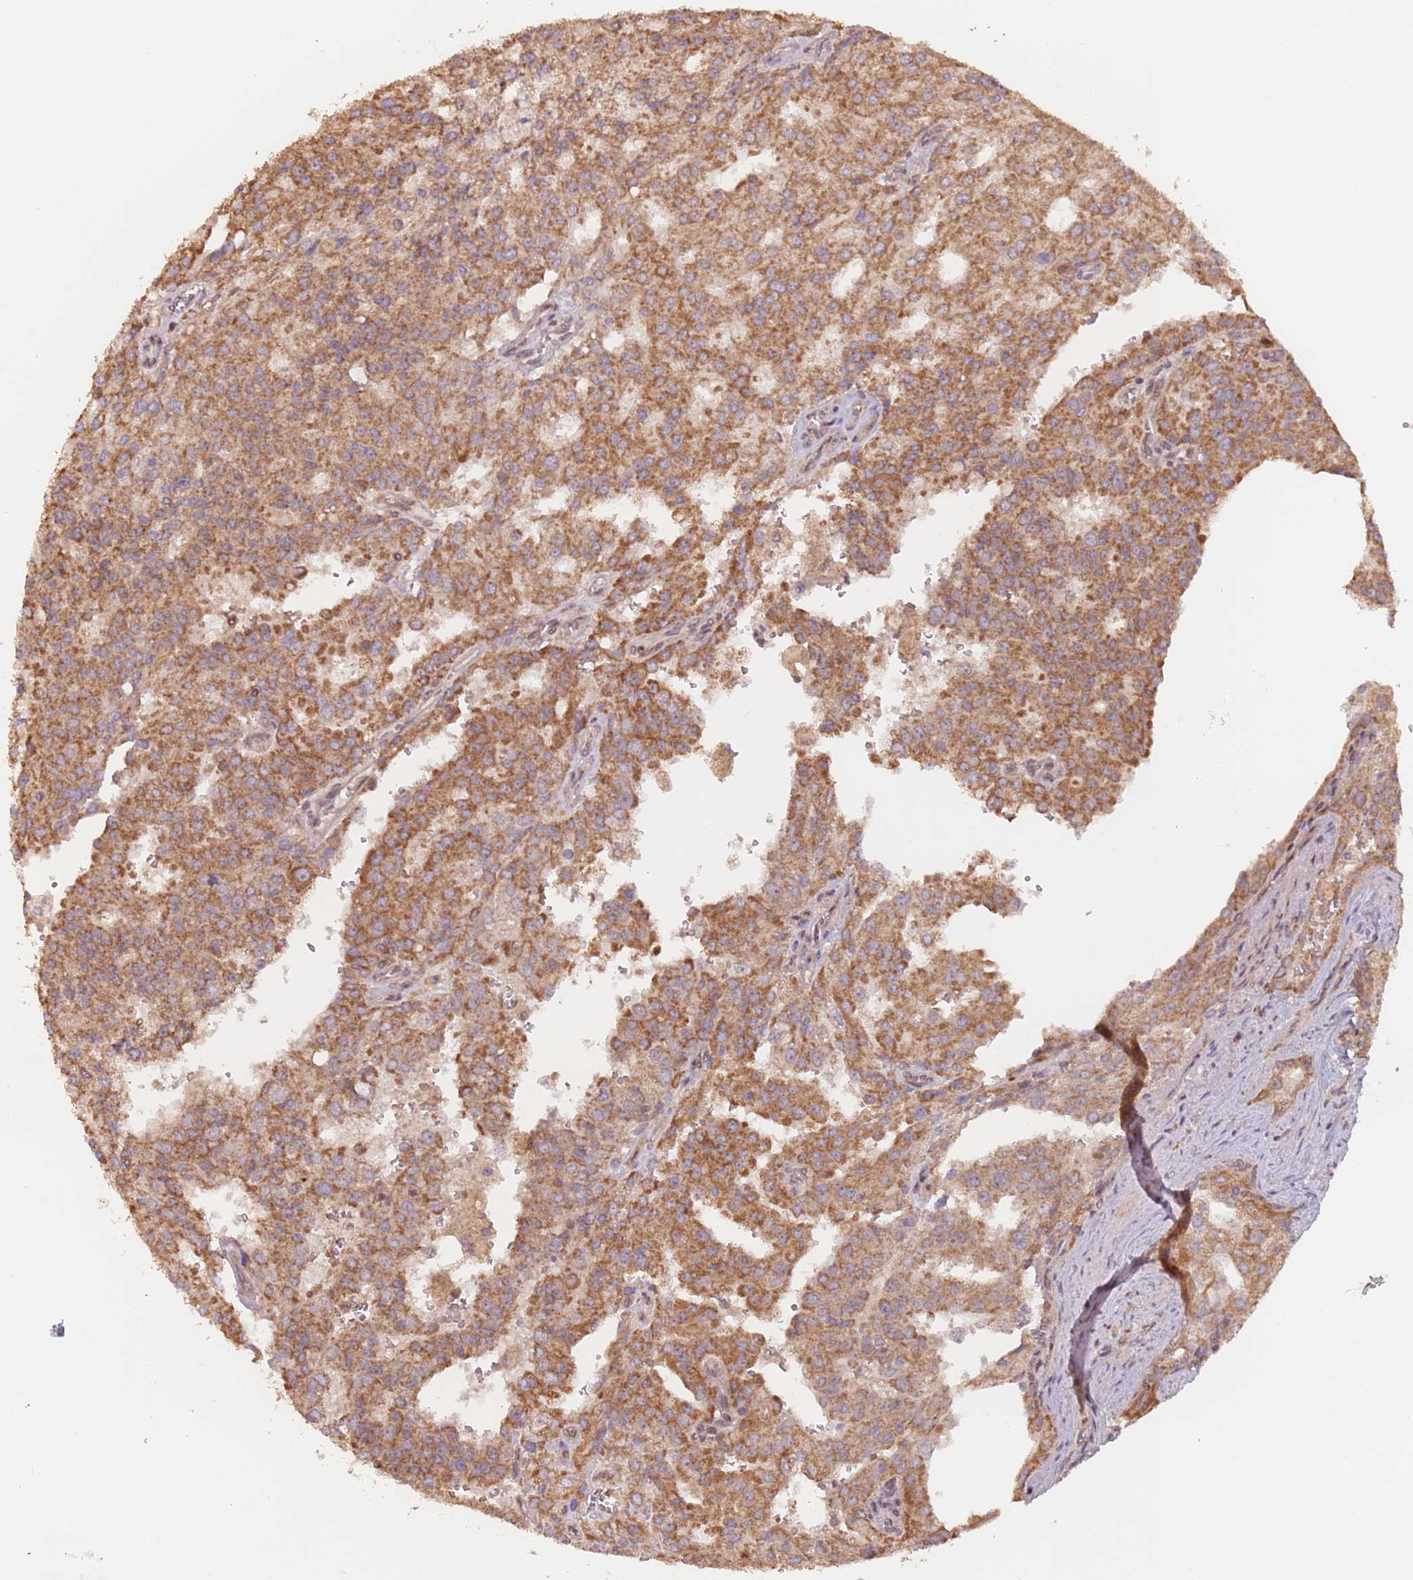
{"staining": {"intensity": "moderate", "quantity": ">75%", "location": "cytoplasmic/membranous"}, "tissue": "prostate cancer", "cell_type": "Tumor cells", "image_type": "cancer", "snomed": [{"axis": "morphology", "description": "Adenocarcinoma, High grade"}, {"axis": "topography", "description": "Prostate"}], "caption": "The photomicrograph exhibits a brown stain indicating the presence of a protein in the cytoplasmic/membranous of tumor cells in prostate high-grade adenocarcinoma.", "gene": "VPS52", "patient": {"sex": "male", "age": 68}}